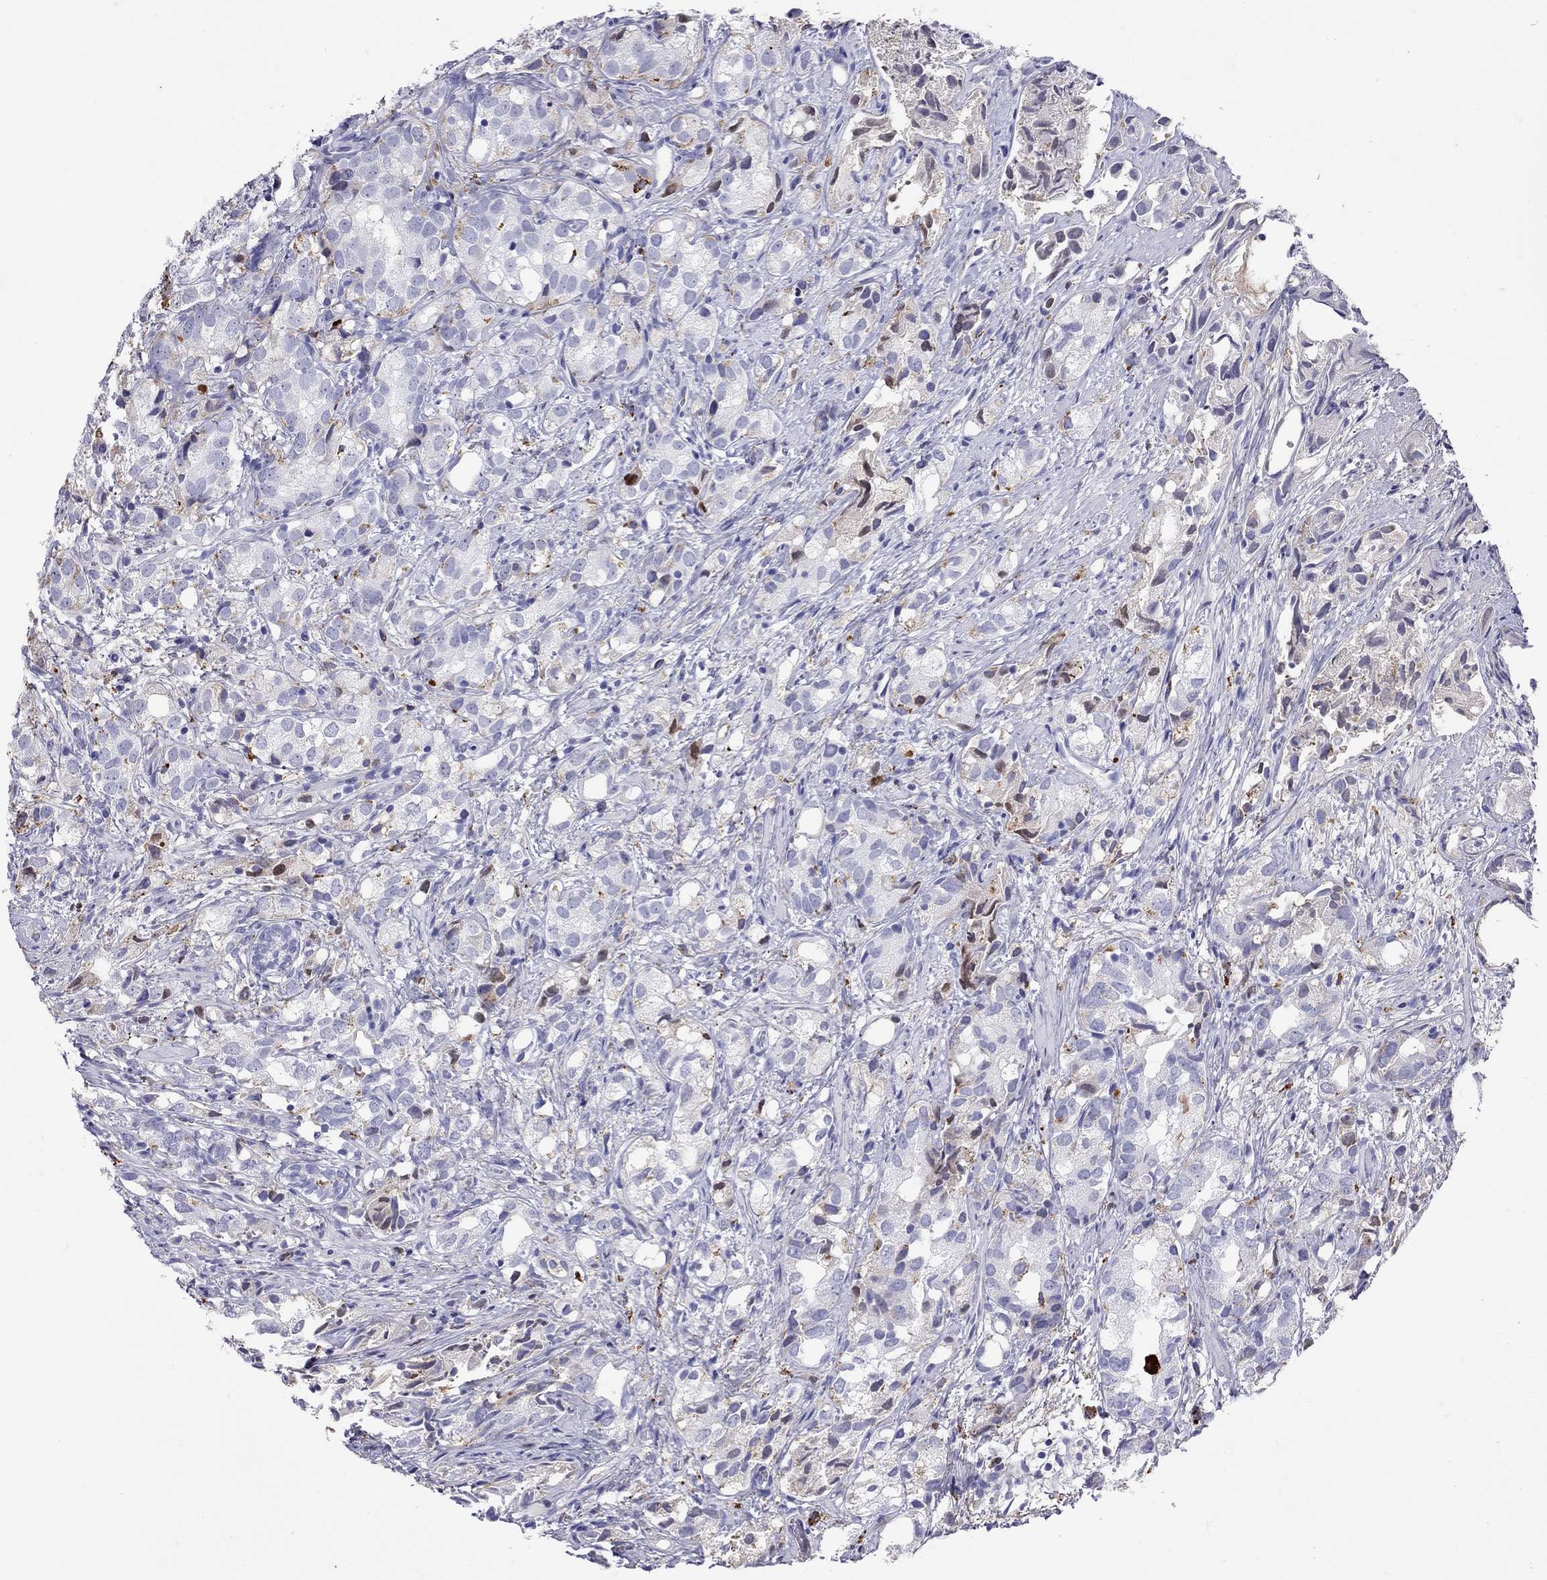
{"staining": {"intensity": "negative", "quantity": "none", "location": "none"}, "tissue": "prostate cancer", "cell_type": "Tumor cells", "image_type": "cancer", "snomed": [{"axis": "morphology", "description": "Adenocarcinoma, High grade"}, {"axis": "topography", "description": "Prostate"}], "caption": "A high-resolution photomicrograph shows immunohistochemistry staining of prostate cancer (high-grade adenocarcinoma), which shows no significant expression in tumor cells.", "gene": "SERPINA3", "patient": {"sex": "male", "age": 82}}